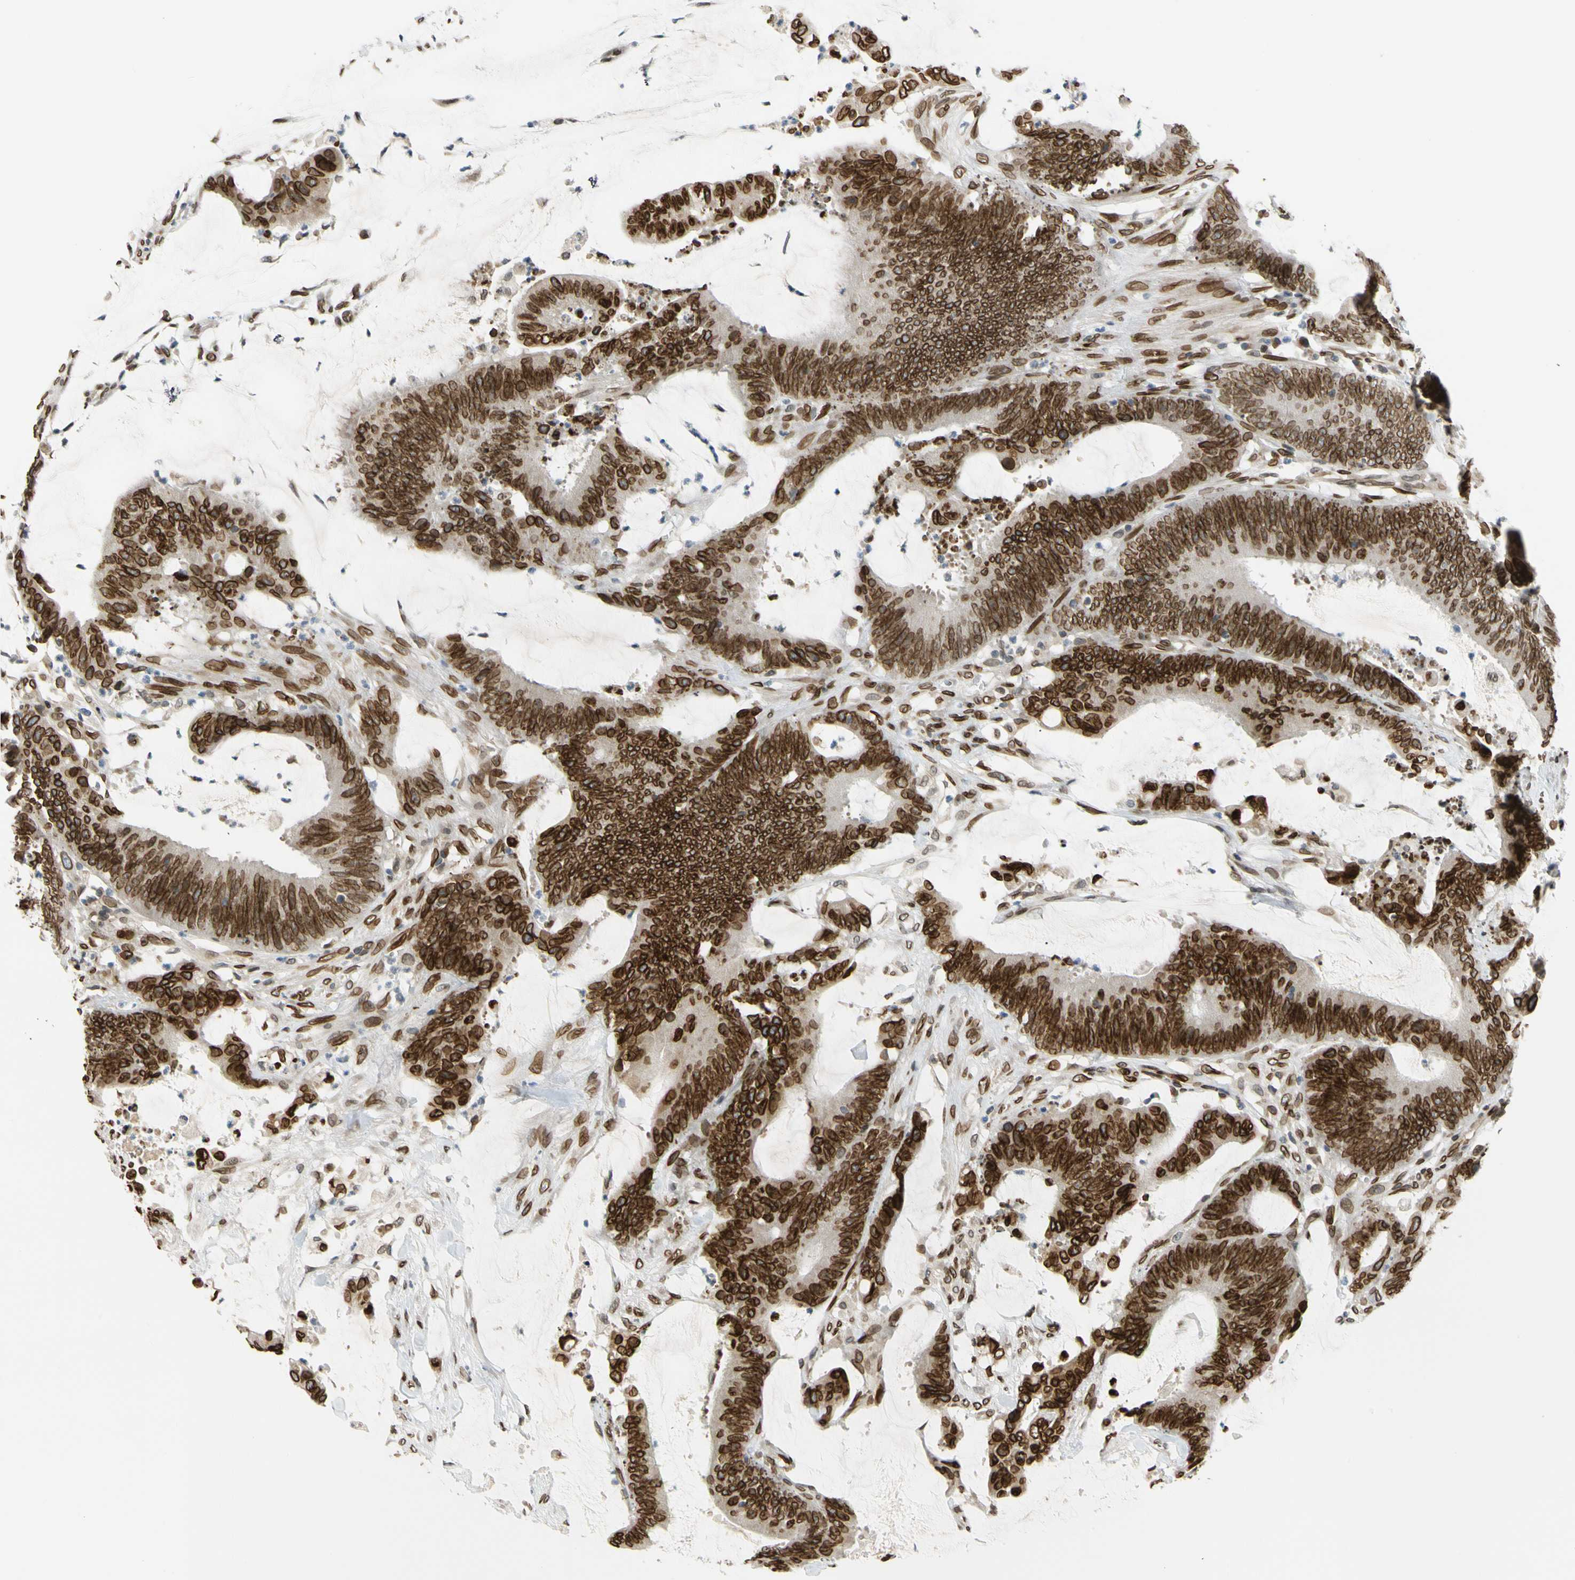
{"staining": {"intensity": "strong", "quantity": ">75%", "location": "cytoplasmic/membranous,nuclear"}, "tissue": "colorectal cancer", "cell_type": "Tumor cells", "image_type": "cancer", "snomed": [{"axis": "morphology", "description": "Adenocarcinoma, NOS"}, {"axis": "topography", "description": "Rectum"}], "caption": "Protein staining exhibits strong cytoplasmic/membranous and nuclear expression in about >75% of tumor cells in adenocarcinoma (colorectal).", "gene": "SUN1", "patient": {"sex": "female", "age": 66}}